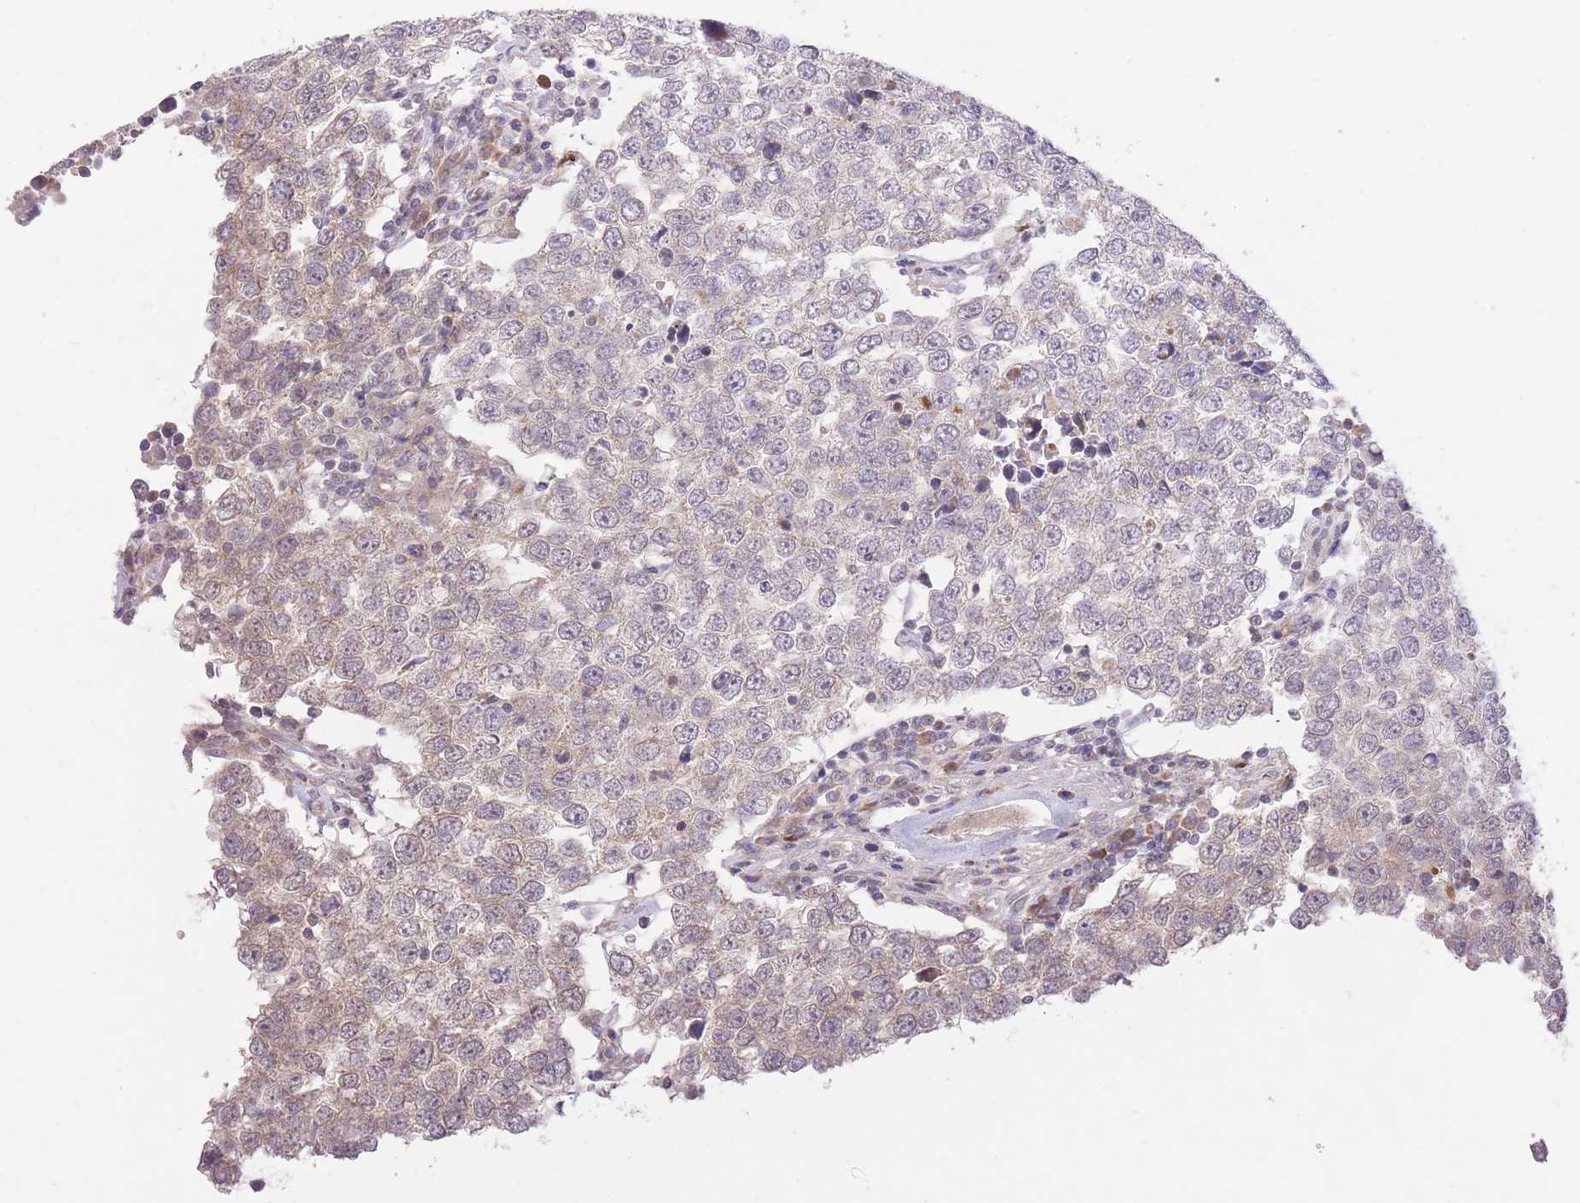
{"staining": {"intensity": "weak", "quantity": "<25%", "location": "cytoplasmic/membranous"}, "tissue": "testis cancer", "cell_type": "Tumor cells", "image_type": "cancer", "snomed": [{"axis": "morphology", "description": "Seminoma, NOS"}, {"axis": "morphology", "description": "Carcinoma, Embryonal, NOS"}, {"axis": "topography", "description": "Testis"}], "caption": "This micrograph is of testis cancer stained with immunohistochemistry (IHC) to label a protein in brown with the nuclei are counter-stained blue. There is no staining in tumor cells.", "gene": "ELOA2", "patient": {"sex": "male", "age": 28}}